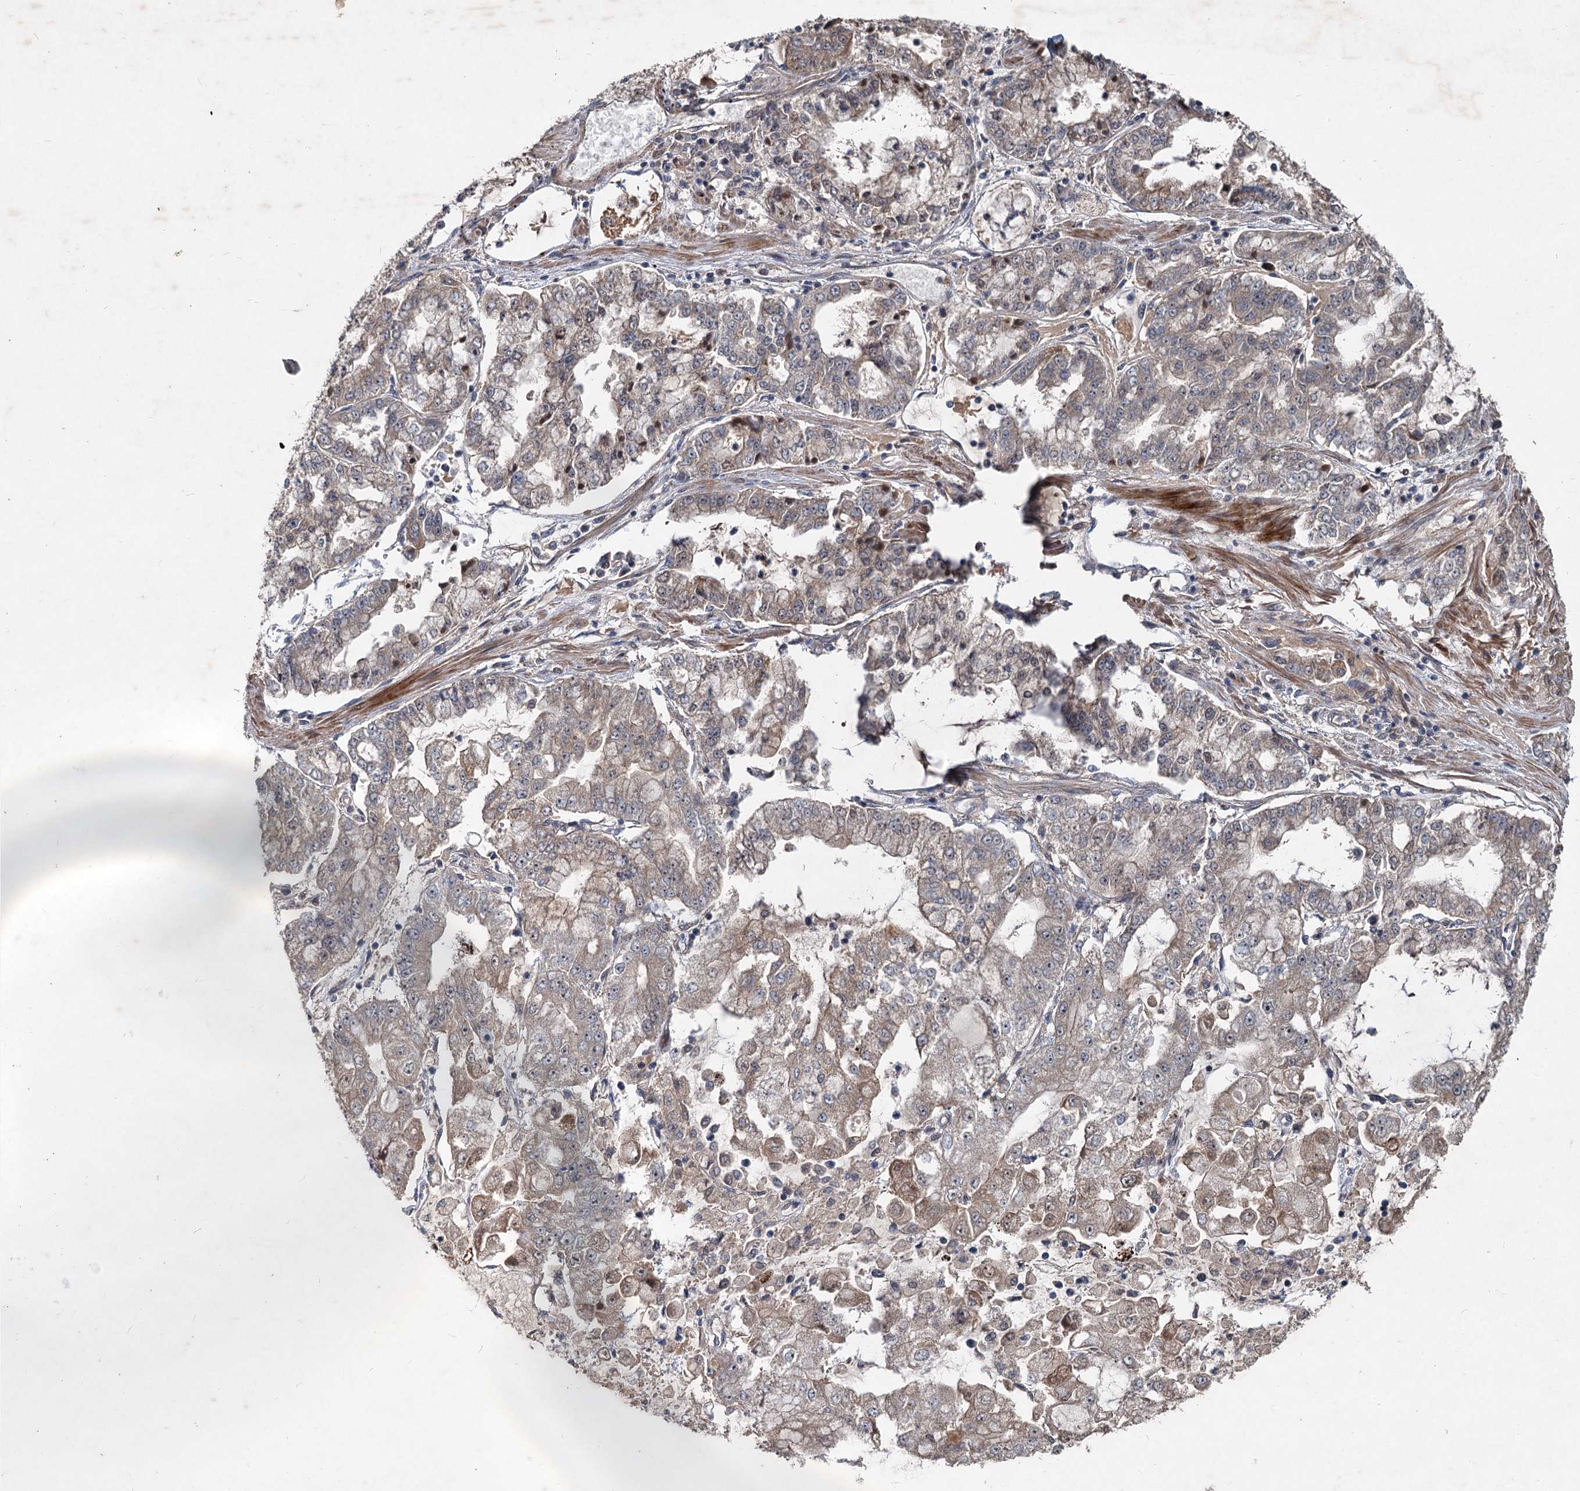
{"staining": {"intensity": "weak", "quantity": "25%-75%", "location": "cytoplasmic/membranous"}, "tissue": "stomach cancer", "cell_type": "Tumor cells", "image_type": "cancer", "snomed": [{"axis": "morphology", "description": "Adenocarcinoma, NOS"}, {"axis": "topography", "description": "Stomach"}], "caption": "The image displays staining of stomach adenocarcinoma, revealing weak cytoplasmic/membranous protein staining (brown color) within tumor cells. Nuclei are stained in blue.", "gene": "RITA1", "patient": {"sex": "male", "age": 76}}